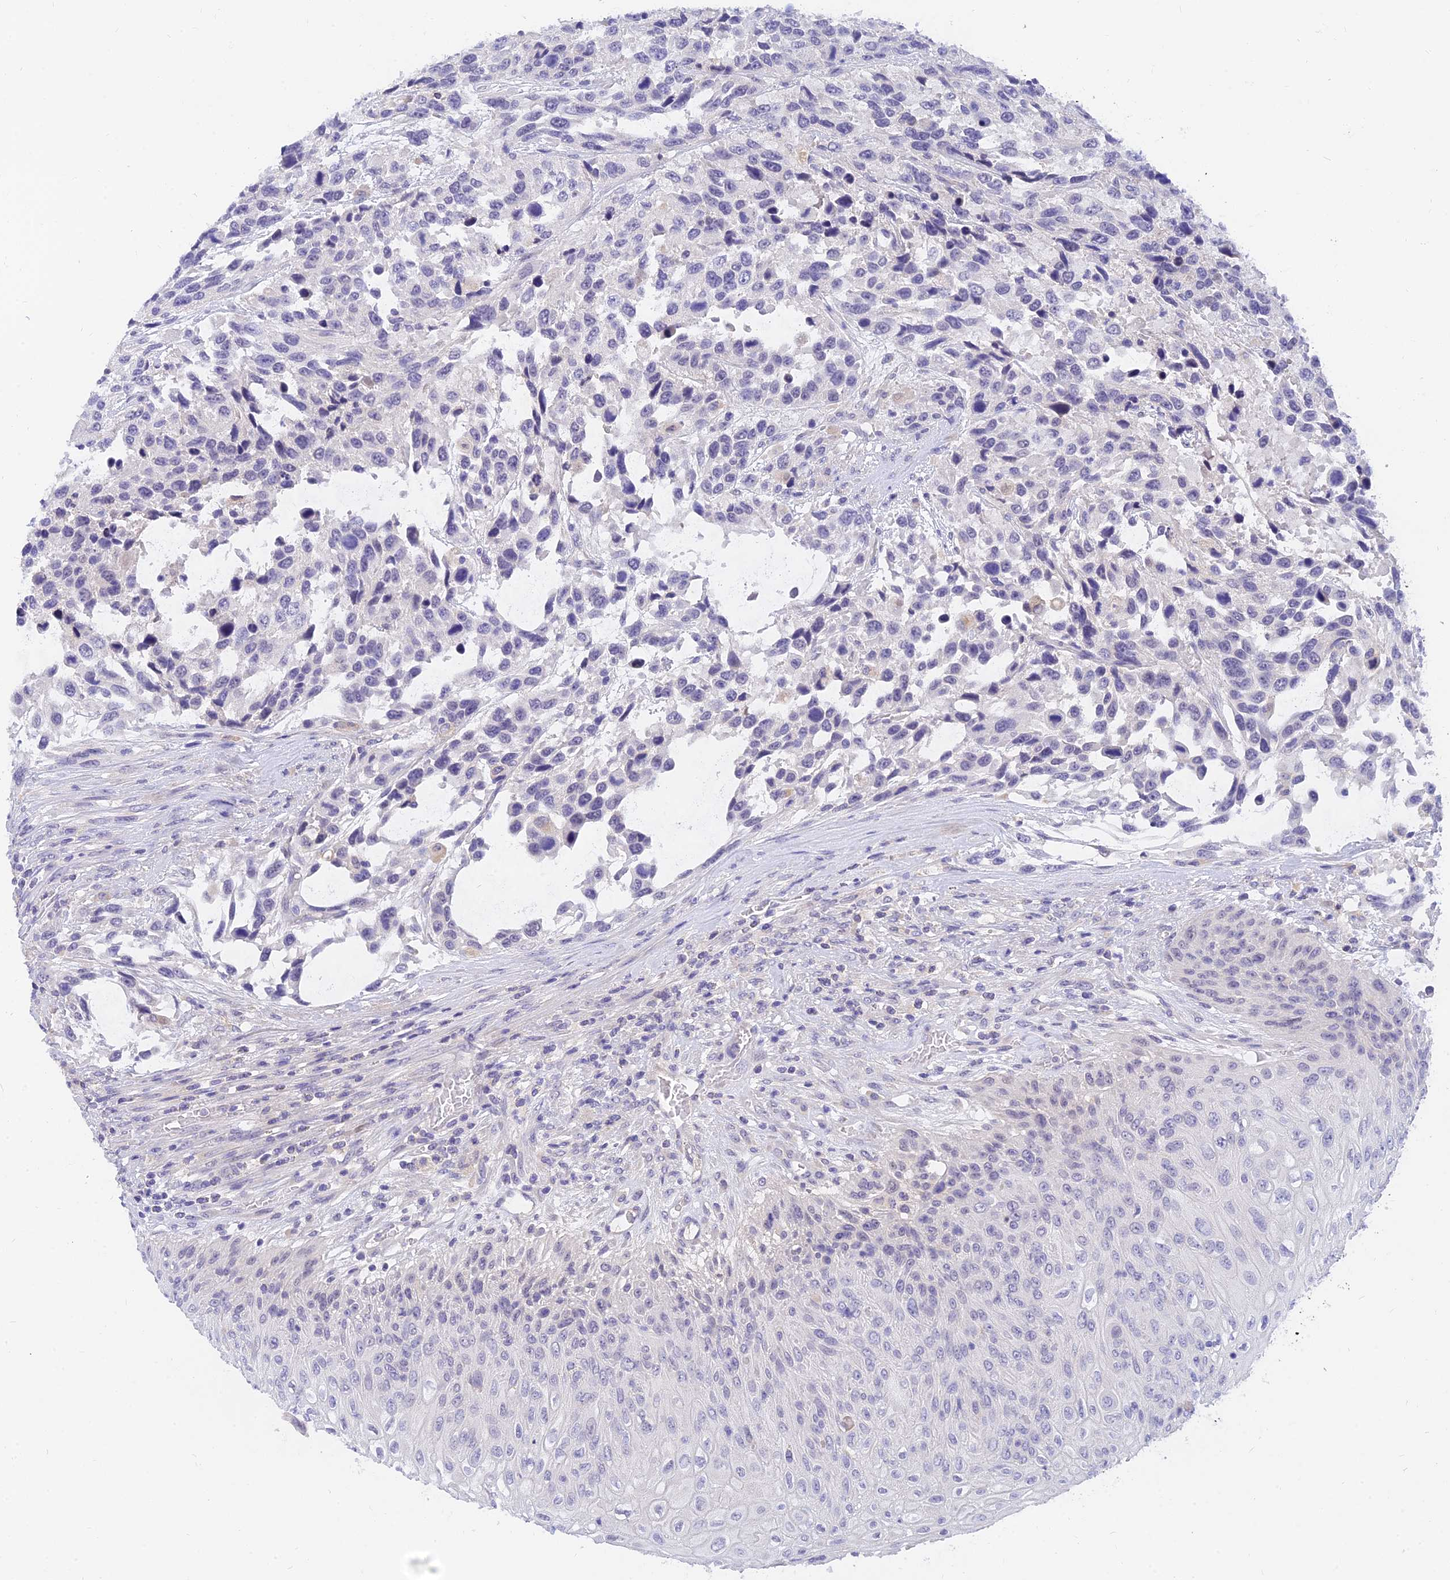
{"staining": {"intensity": "negative", "quantity": "none", "location": "none"}, "tissue": "urothelial cancer", "cell_type": "Tumor cells", "image_type": "cancer", "snomed": [{"axis": "morphology", "description": "Urothelial carcinoma, High grade"}, {"axis": "topography", "description": "Urinary bladder"}], "caption": "The immunohistochemistry (IHC) micrograph has no significant expression in tumor cells of high-grade urothelial carcinoma tissue. (Stains: DAB immunohistochemistry (IHC) with hematoxylin counter stain, Microscopy: brightfield microscopy at high magnification).", "gene": "TMEM161B", "patient": {"sex": "female", "age": 70}}